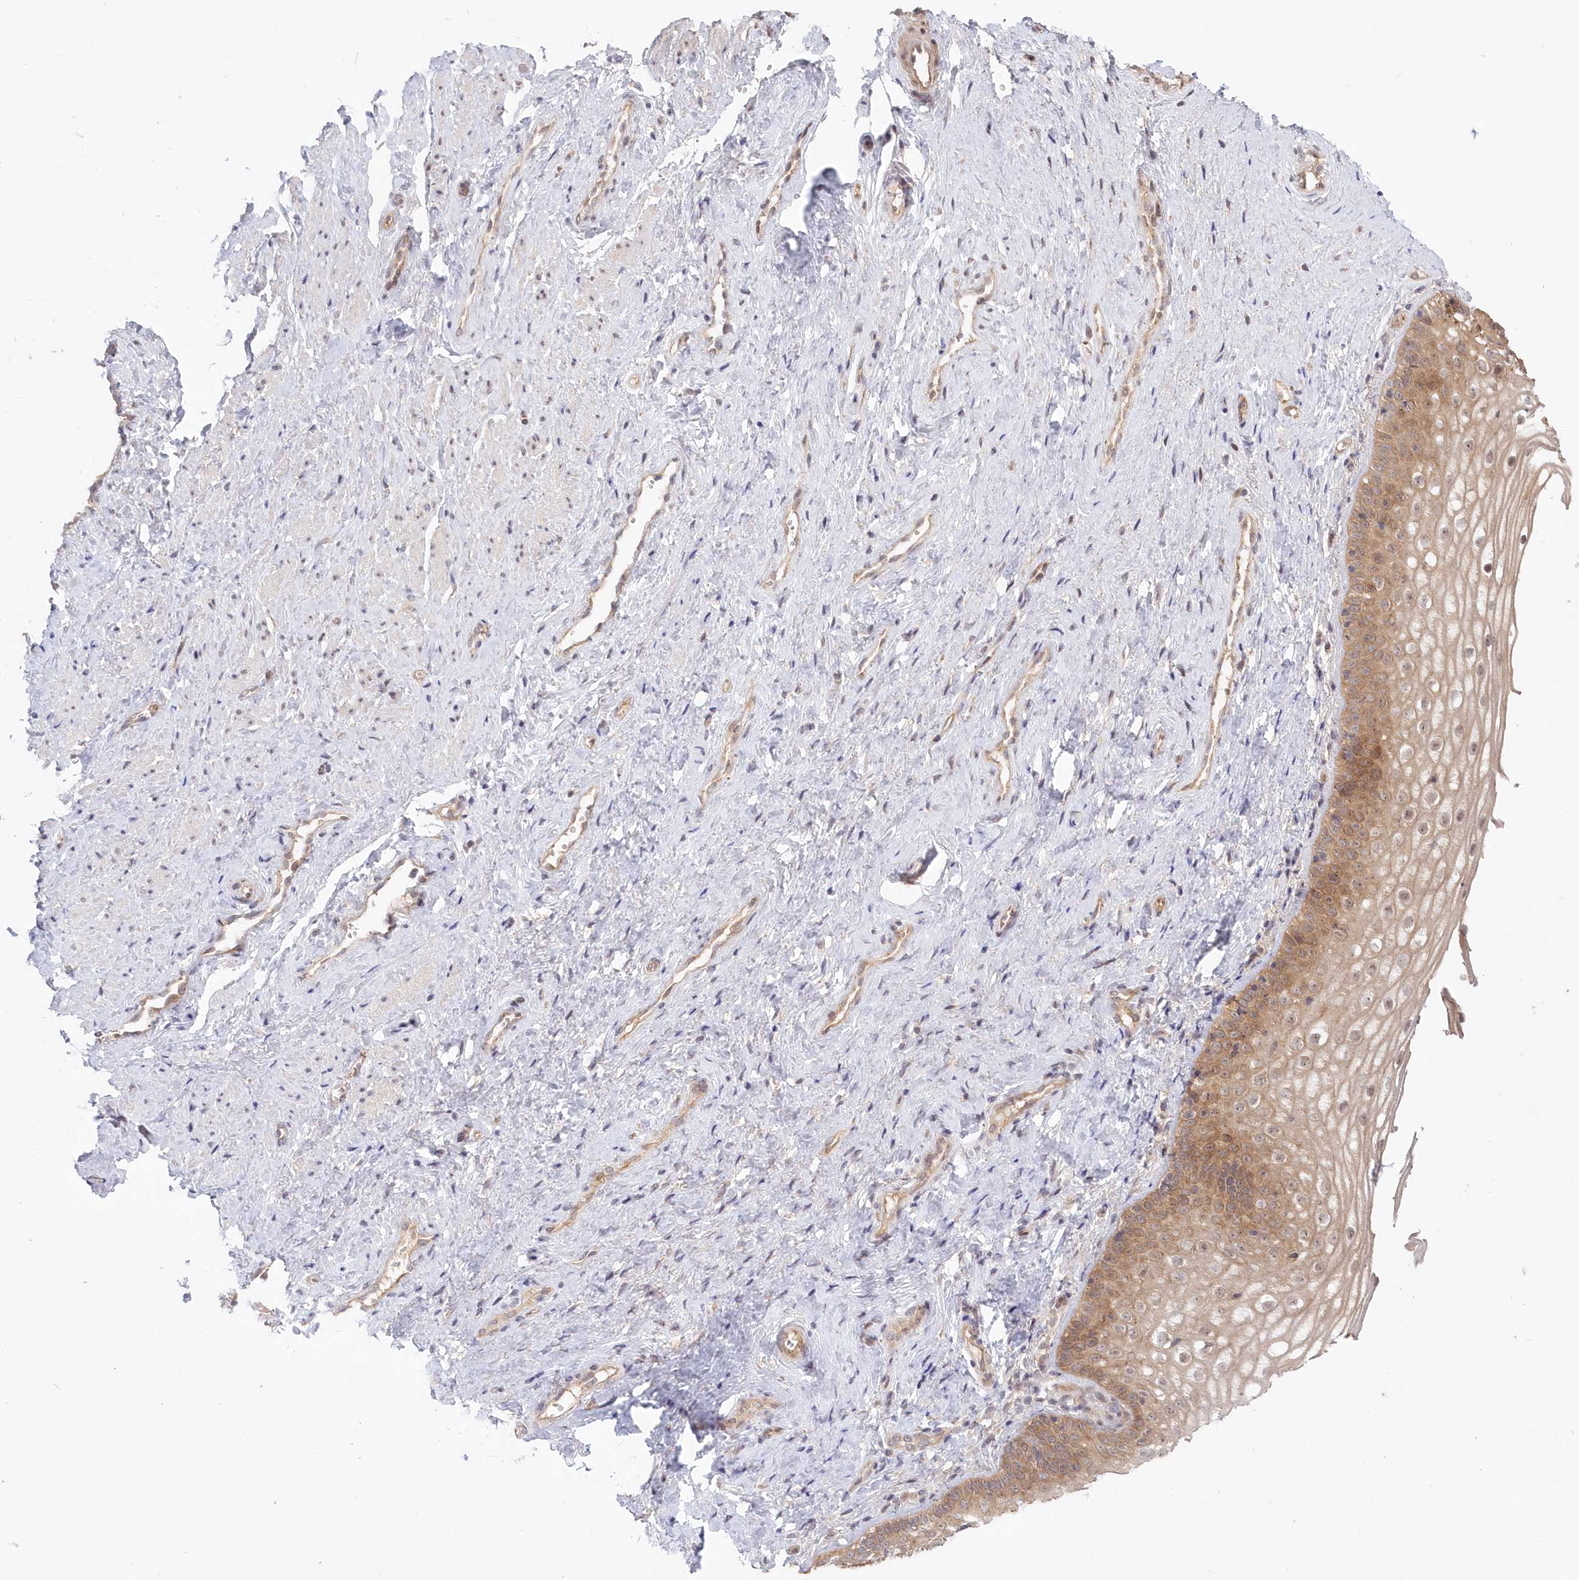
{"staining": {"intensity": "moderate", "quantity": ">75%", "location": "cytoplasmic/membranous"}, "tissue": "vagina", "cell_type": "Squamous epithelial cells", "image_type": "normal", "snomed": [{"axis": "morphology", "description": "Normal tissue, NOS"}, {"axis": "topography", "description": "Vagina"}], "caption": "Vagina stained with DAB (3,3'-diaminobenzidine) immunohistochemistry (IHC) reveals medium levels of moderate cytoplasmic/membranous staining in about >75% of squamous epithelial cells. The protein of interest is stained brown, and the nuclei are stained in blue (DAB IHC with brightfield microscopy, high magnification).", "gene": "KATNA1", "patient": {"sex": "female", "age": 46}}